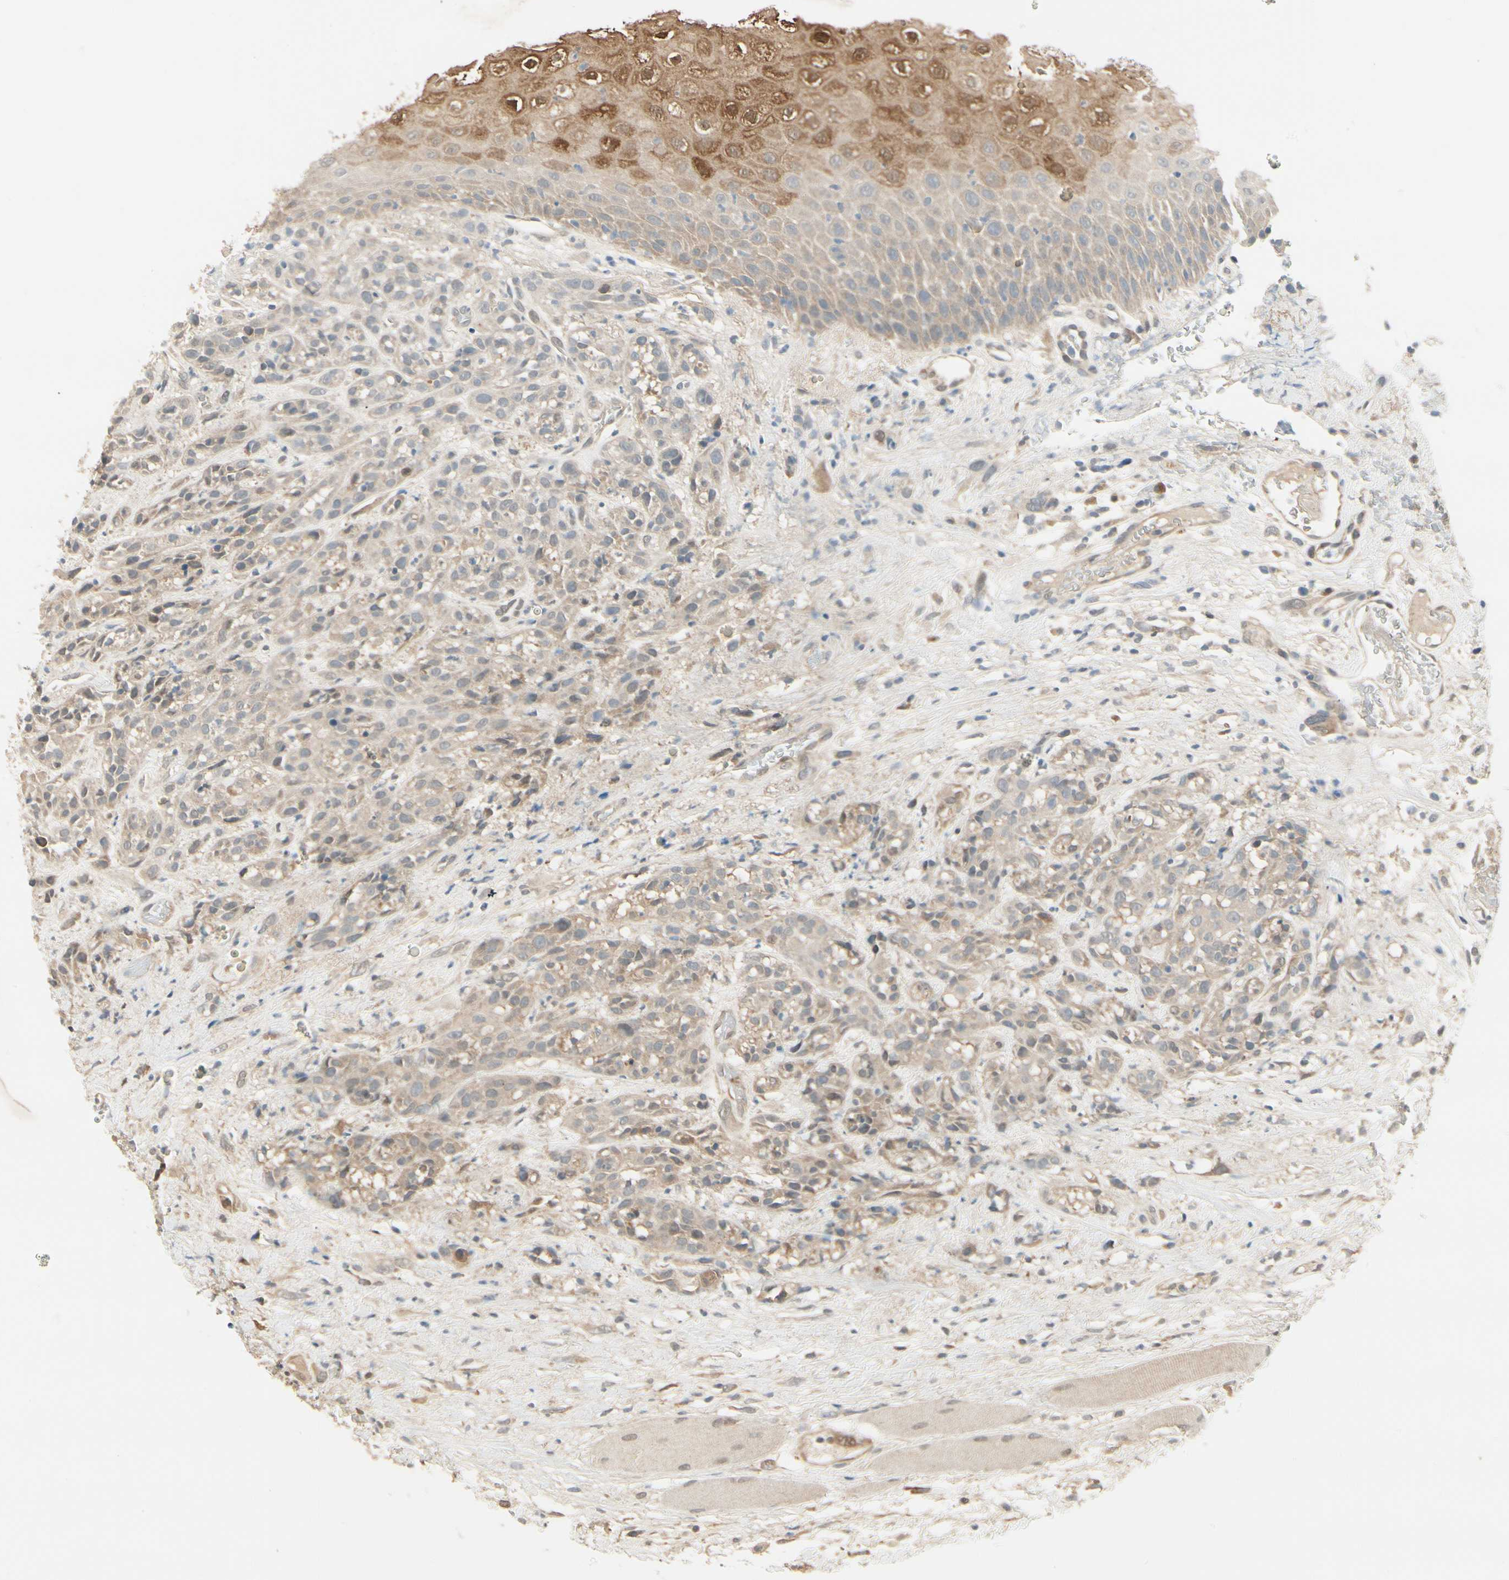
{"staining": {"intensity": "weak", "quantity": ">75%", "location": "cytoplasmic/membranous"}, "tissue": "head and neck cancer", "cell_type": "Tumor cells", "image_type": "cancer", "snomed": [{"axis": "morphology", "description": "Normal tissue, NOS"}, {"axis": "morphology", "description": "Squamous cell carcinoma, NOS"}, {"axis": "topography", "description": "Cartilage tissue"}, {"axis": "topography", "description": "Head-Neck"}], "caption": "A low amount of weak cytoplasmic/membranous staining is appreciated in about >75% of tumor cells in head and neck cancer (squamous cell carcinoma) tissue.", "gene": "EPHB3", "patient": {"sex": "male", "age": 62}}